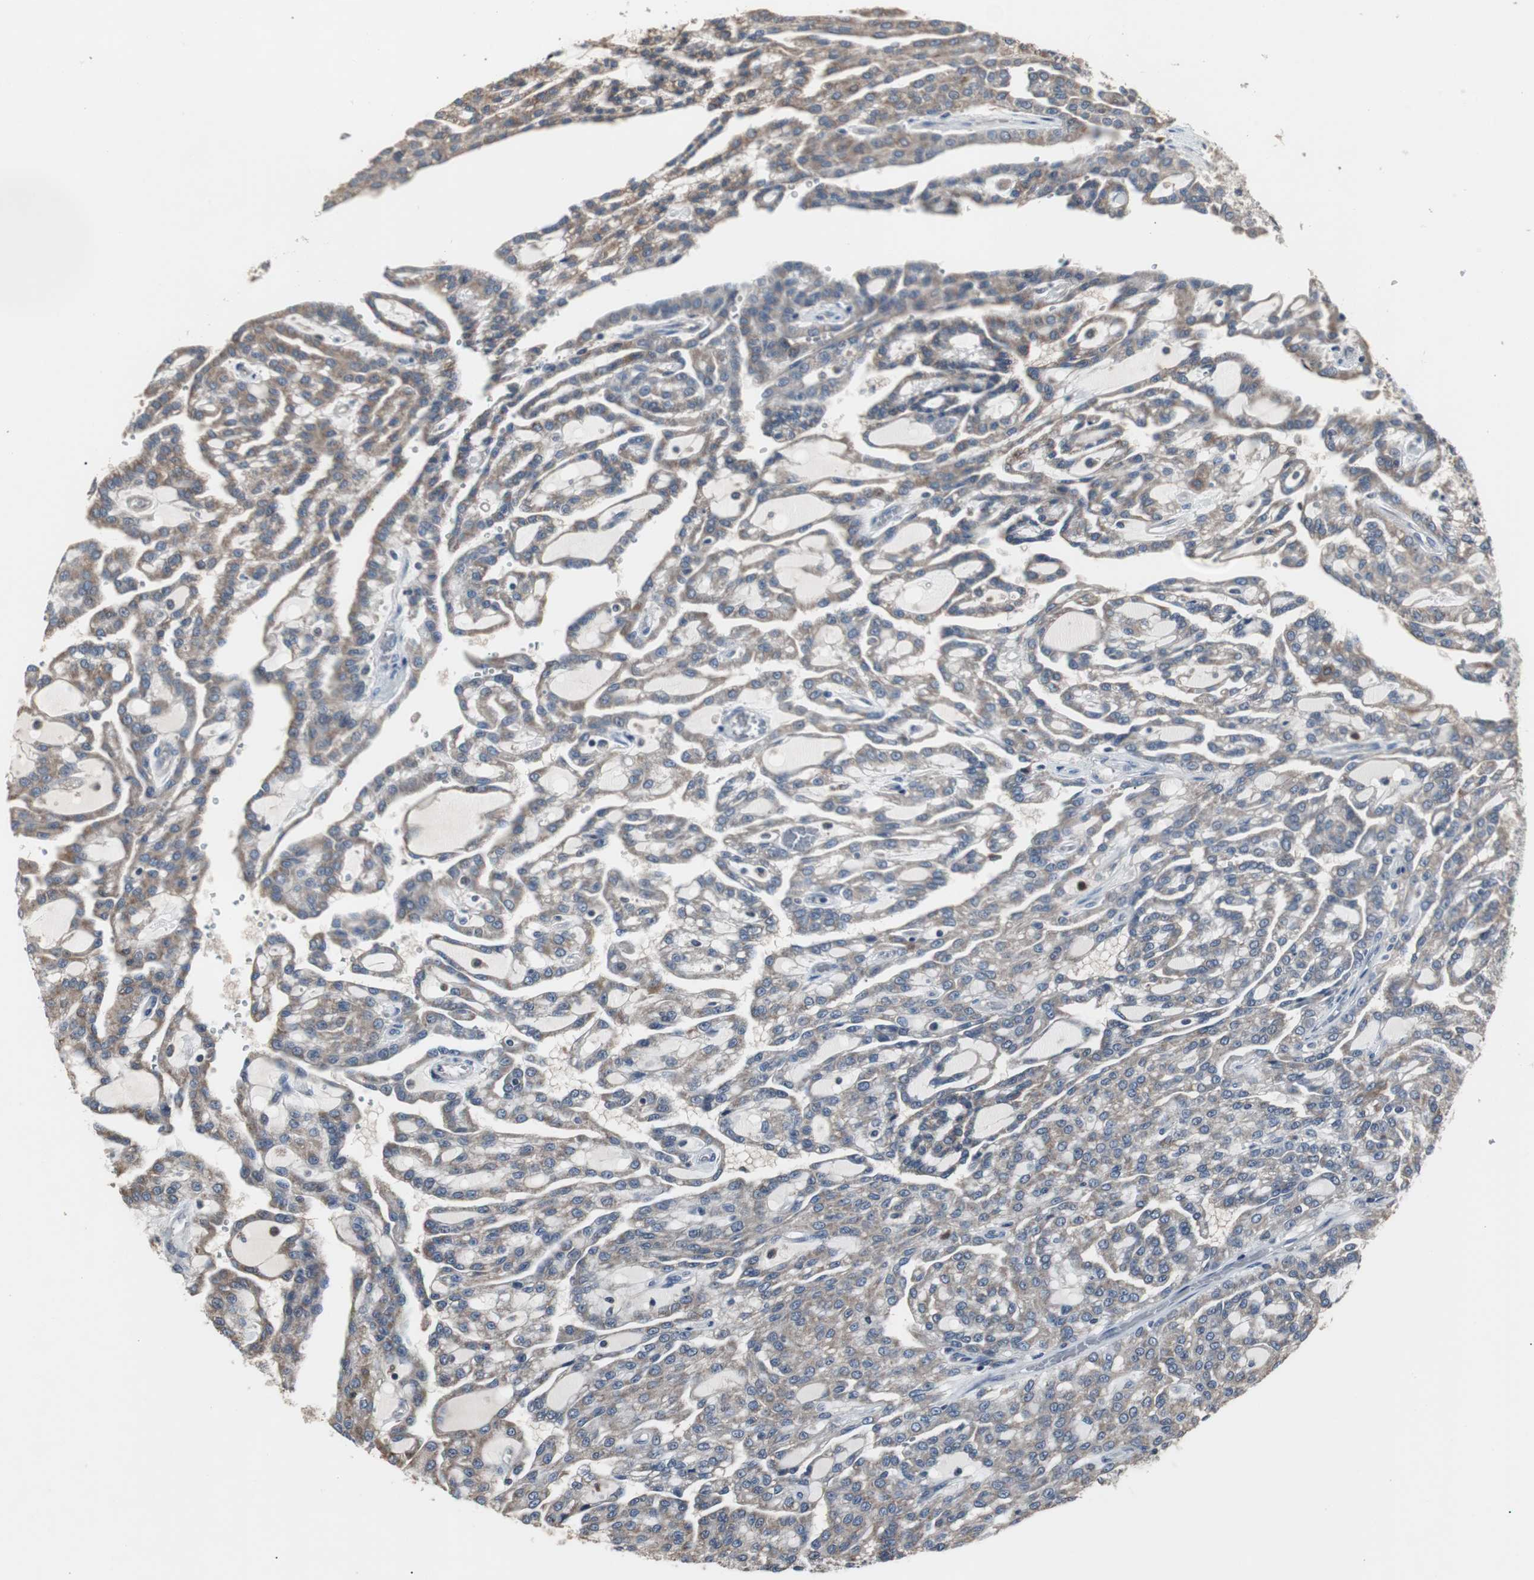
{"staining": {"intensity": "weak", "quantity": ">75%", "location": "cytoplasmic/membranous"}, "tissue": "renal cancer", "cell_type": "Tumor cells", "image_type": "cancer", "snomed": [{"axis": "morphology", "description": "Adenocarcinoma, NOS"}, {"axis": "topography", "description": "Kidney"}], "caption": "IHC histopathology image of neoplastic tissue: human renal cancer stained using IHC demonstrates low levels of weak protein expression localized specifically in the cytoplasmic/membranous of tumor cells, appearing as a cytoplasmic/membranous brown color.", "gene": "NCF2", "patient": {"sex": "male", "age": 63}}